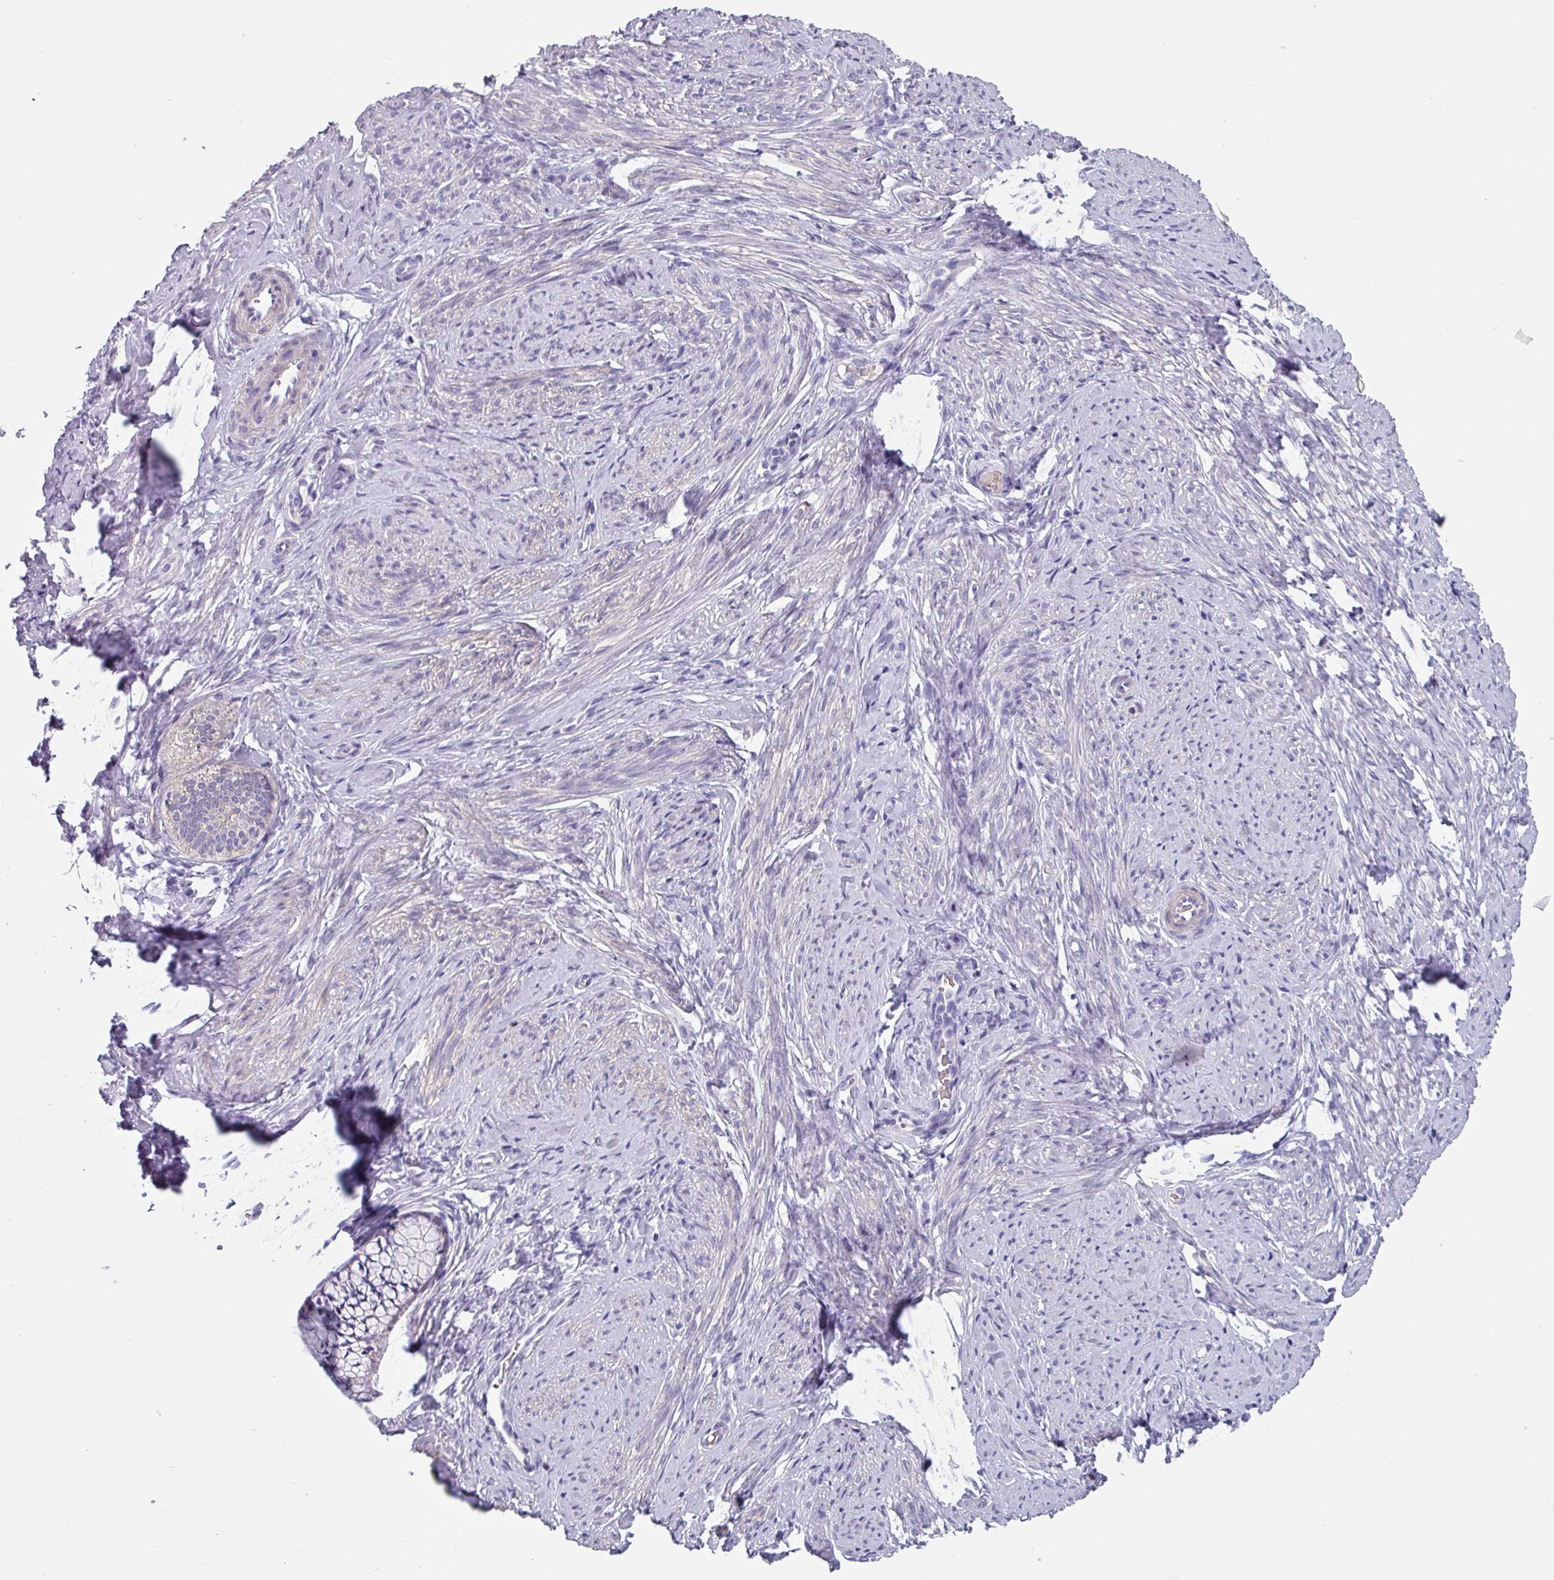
{"staining": {"intensity": "negative", "quantity": "none", "location": "none"}, "tissue": "cervix", "cell_type": "Glandular cells", "image_type": "normal", "snomed": [{"axis": "morphology", "description": "Normal tissue, NOS"}, {"axis": "topography", "description": "Cervix"}], "caption": "A high-resolution histopathology image shows immunohistochemistry staining of benign cervix, which shows no significant staining in glandular cells. The staining is performed using DAB (3,3'-diaminobenzidine) brown chromogen with nuclei counter-stained in using hematoxylin.", "gene": "TMEM132A", "patient": {"sex": "female", "age": 36}}